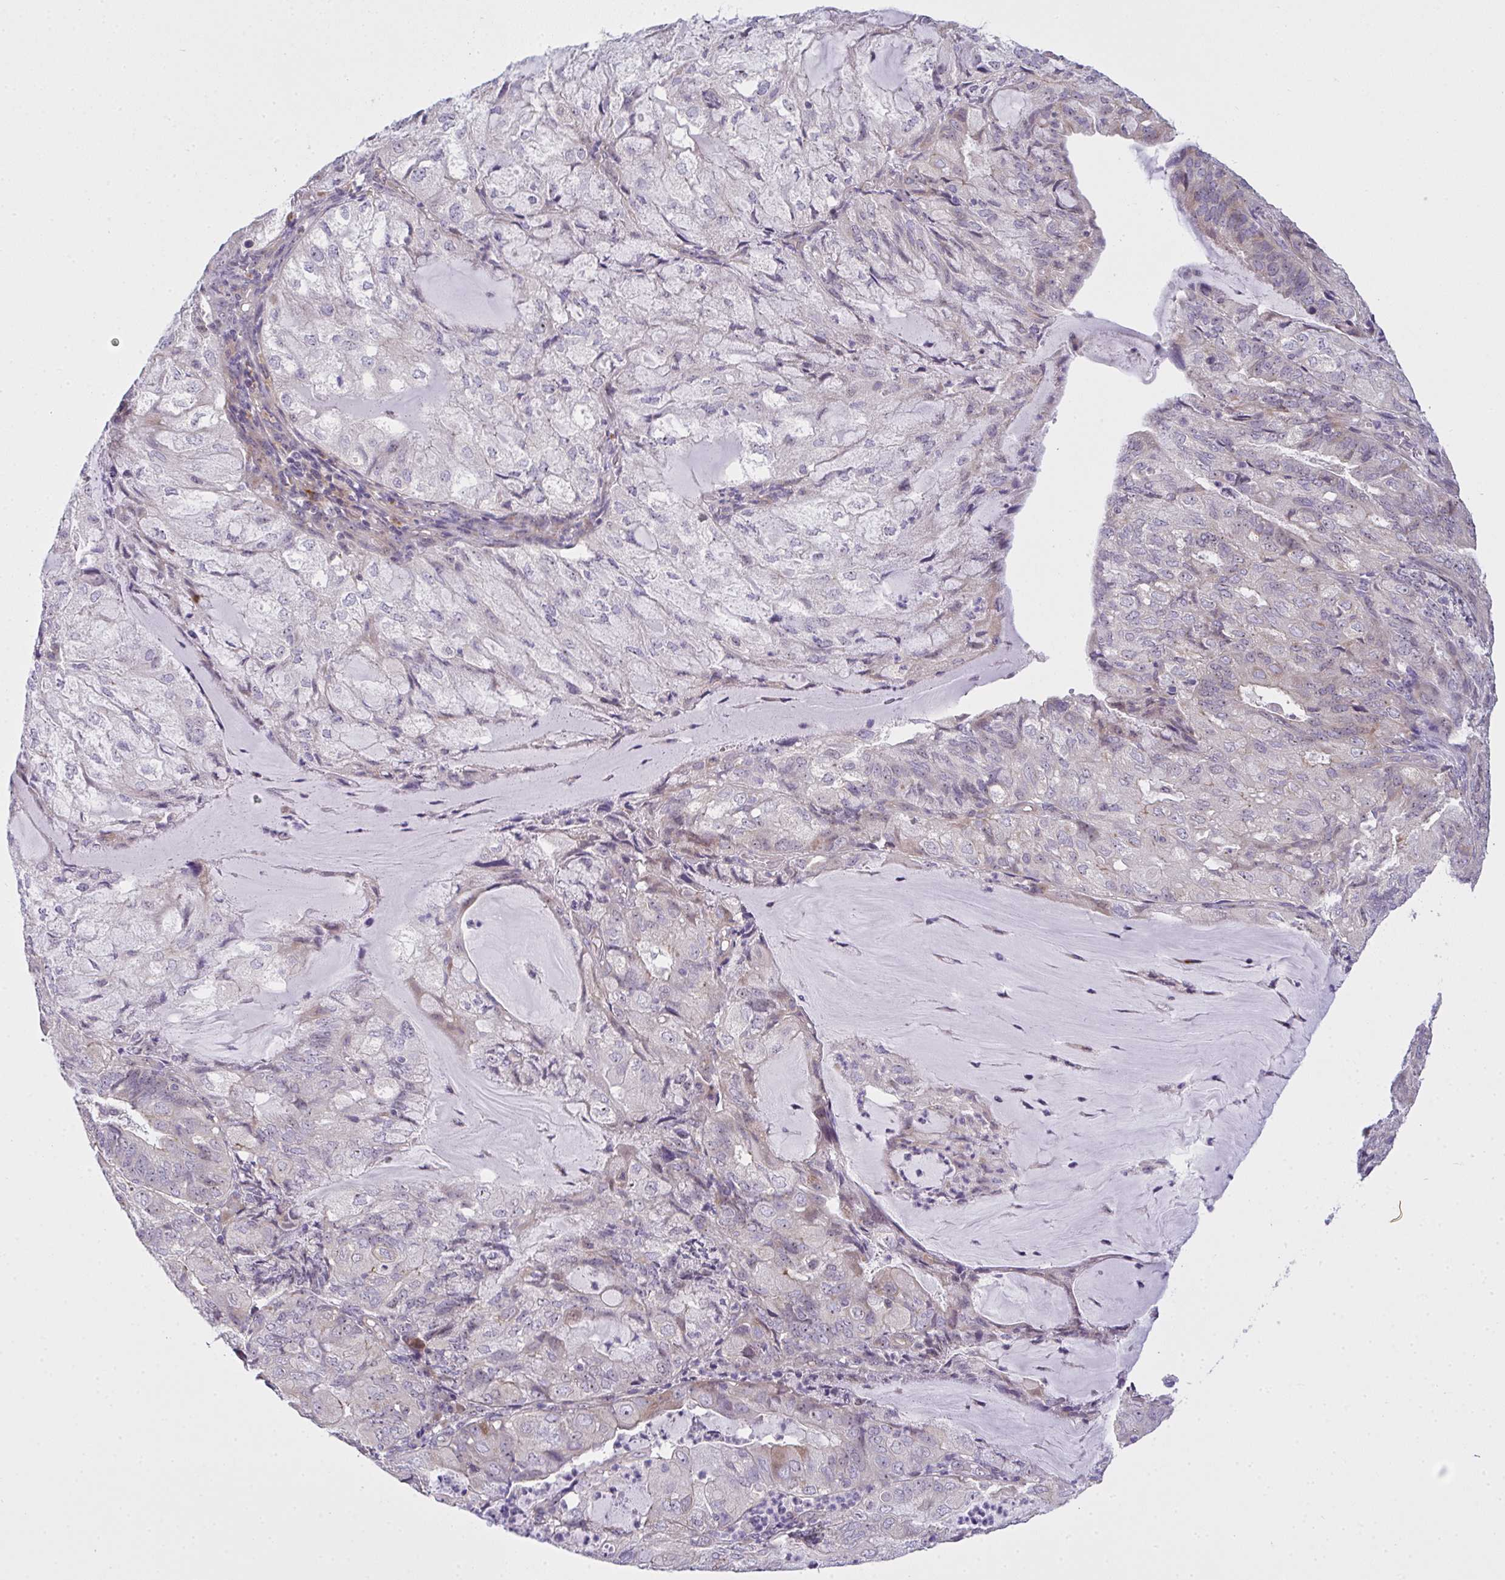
{"staining": {"intensity": "weak", "quantity": "<25%", "location": "cytoplasmic/membranous"}, "tissue": "endometrial cancer", "cell_type": "Tumor cells", "image_type": "cancer", "snomed": [{"axis": "morphology", "description": "Adenocarcinoma, NOS"}, {"axis": "topography", "description": "Endometrium"}], "caption": "Immunohistochemistry (IHC) of endometrial adenocarcinoma reveals no positivity in tumor cells. (Brightfield microscopy of DAB (3,3'-diaminobenzidine) IHC at high magnification).", "gene": "NT5C1A", "patient": {"sex": "female", "age": 81}}